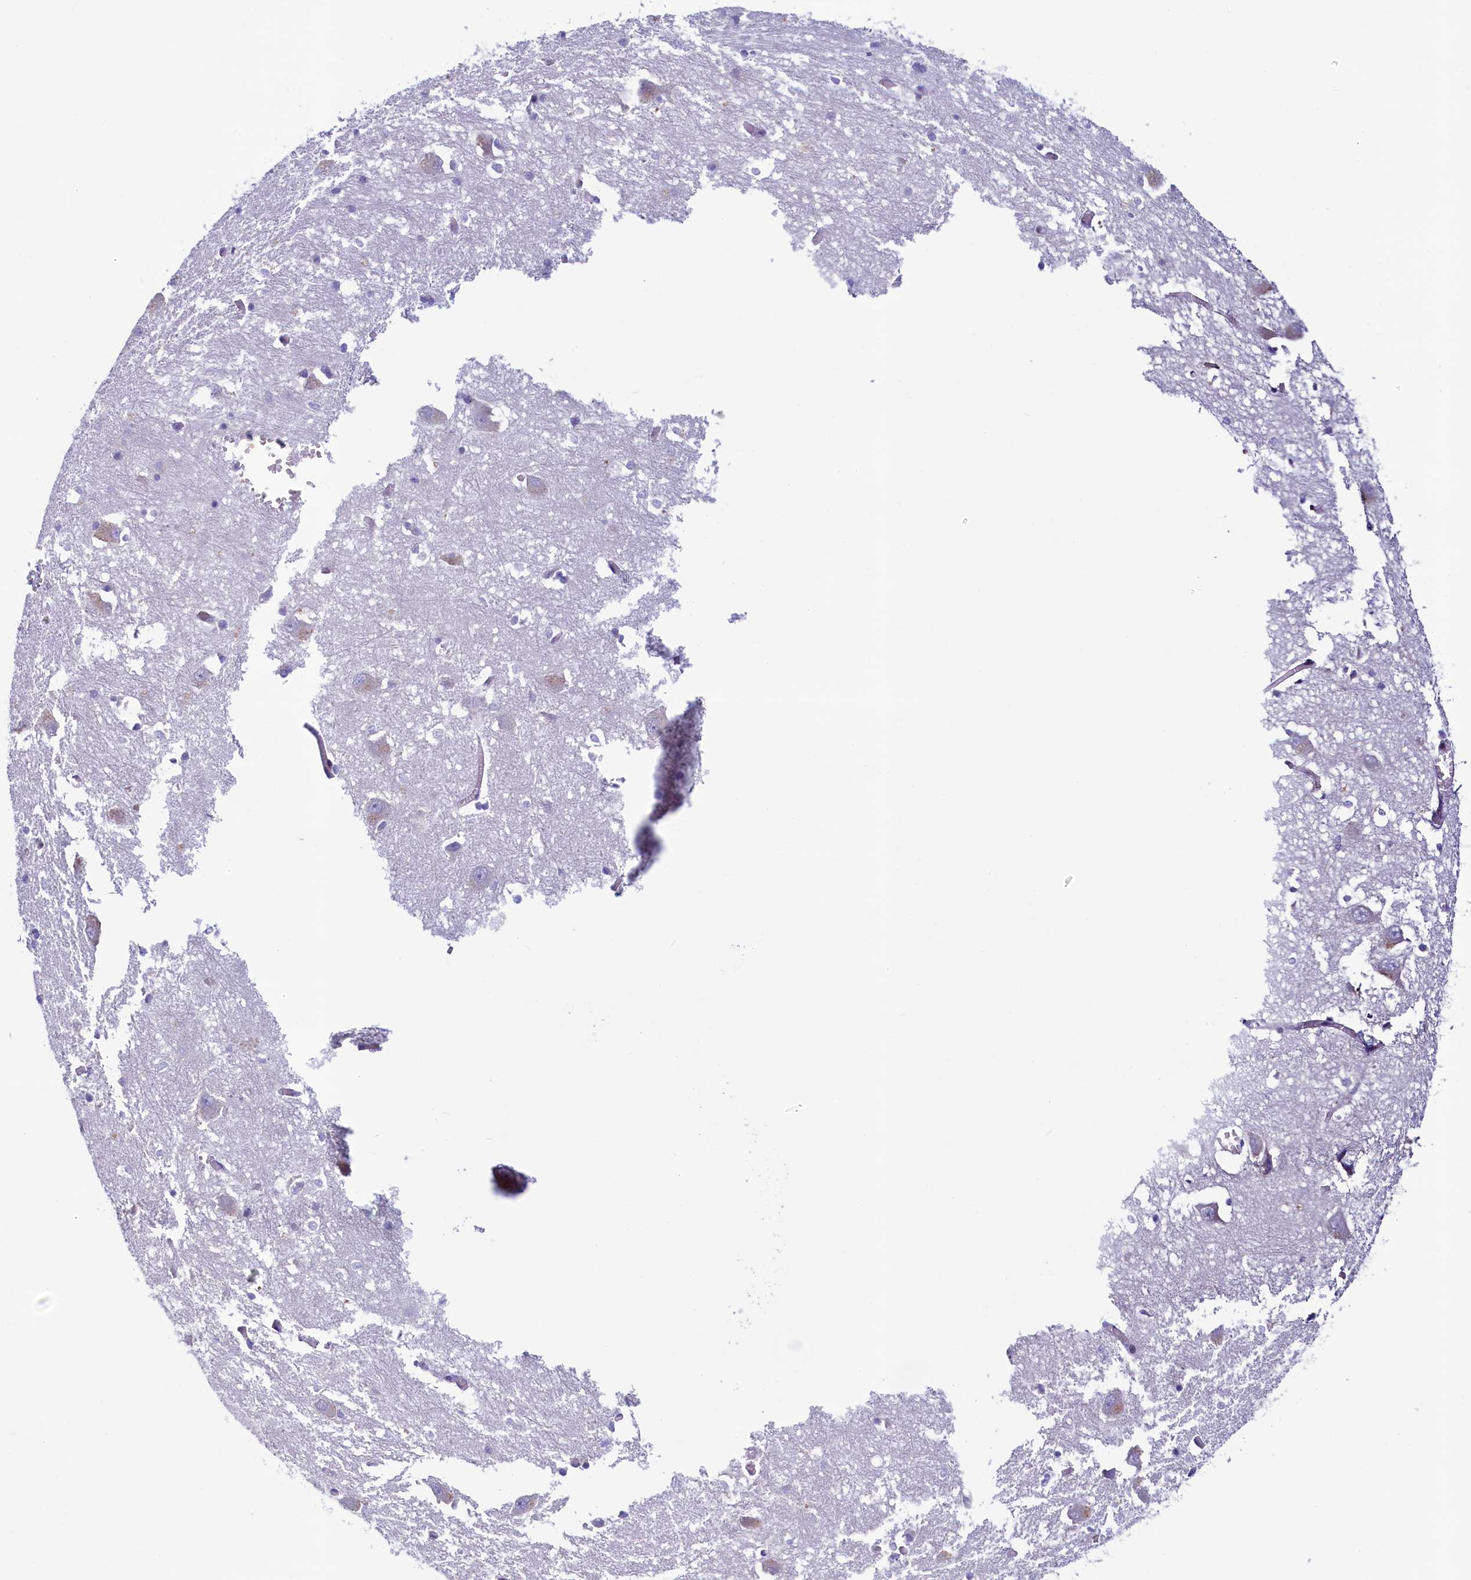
{"staining": {"intensity": "negative", "quantity": "none", "location": "none"}, "tissue": "caudate", "cell_type": "Glial cells", "image_type": "normal", "snomed": [{"axis": "morphology", "description": "Normal tissue, NOS"}, {"axis": "topography", "description": "Lateral ventricle wall"}], "caption": "High magnification brightfield microscopy of unremarkable caudate stained with DAB (brown) and counterstained with hematoxylin (blue): glial cells show no significant staining.", "gene": "KRBOX5", "patient": {"sex": "male", "age": 37}}